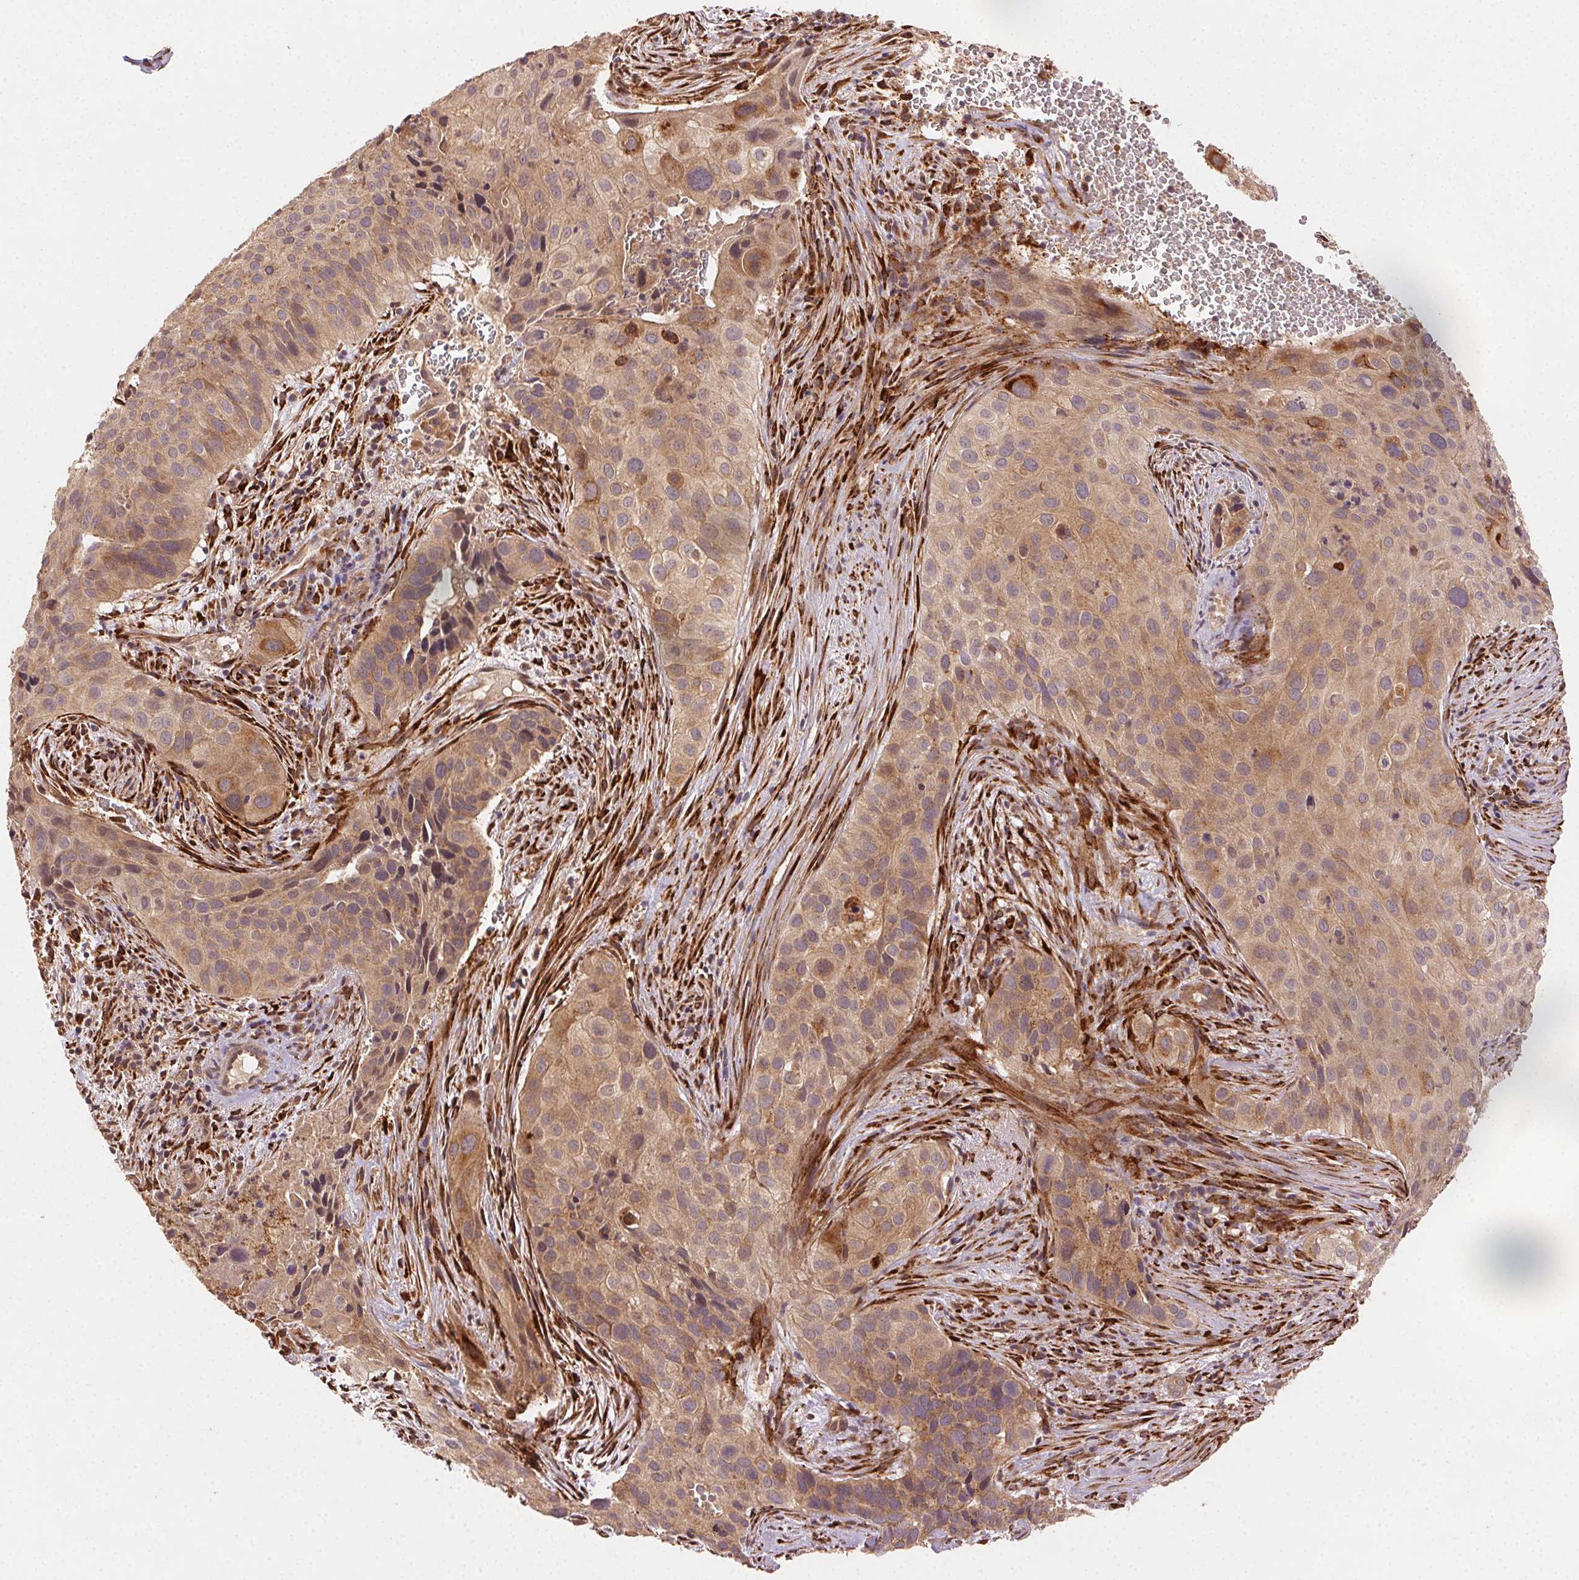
{"staining": {"intensity": "moderate", "quantity": ">75%", "location": "cytoplasmic/membranous"}, "tissue": "cervical cancer", "cell_type": "Tumor cells", "image_type": "cancer", "snomed": [{"axis": "morphology", "description": "Squamous cell carcinoma, NOS"}, {"axis": "topography", "description": "Cervix"}], "caption": "Immunohistochemistry (DAB) staining of squamous cell carcinoma (cervical) displays moderate cytoplasmic/membranous protein staining in about >75% of tumor cells.", "gene": "KLHL15", "patient": {"sex": "female", "age": 38}}